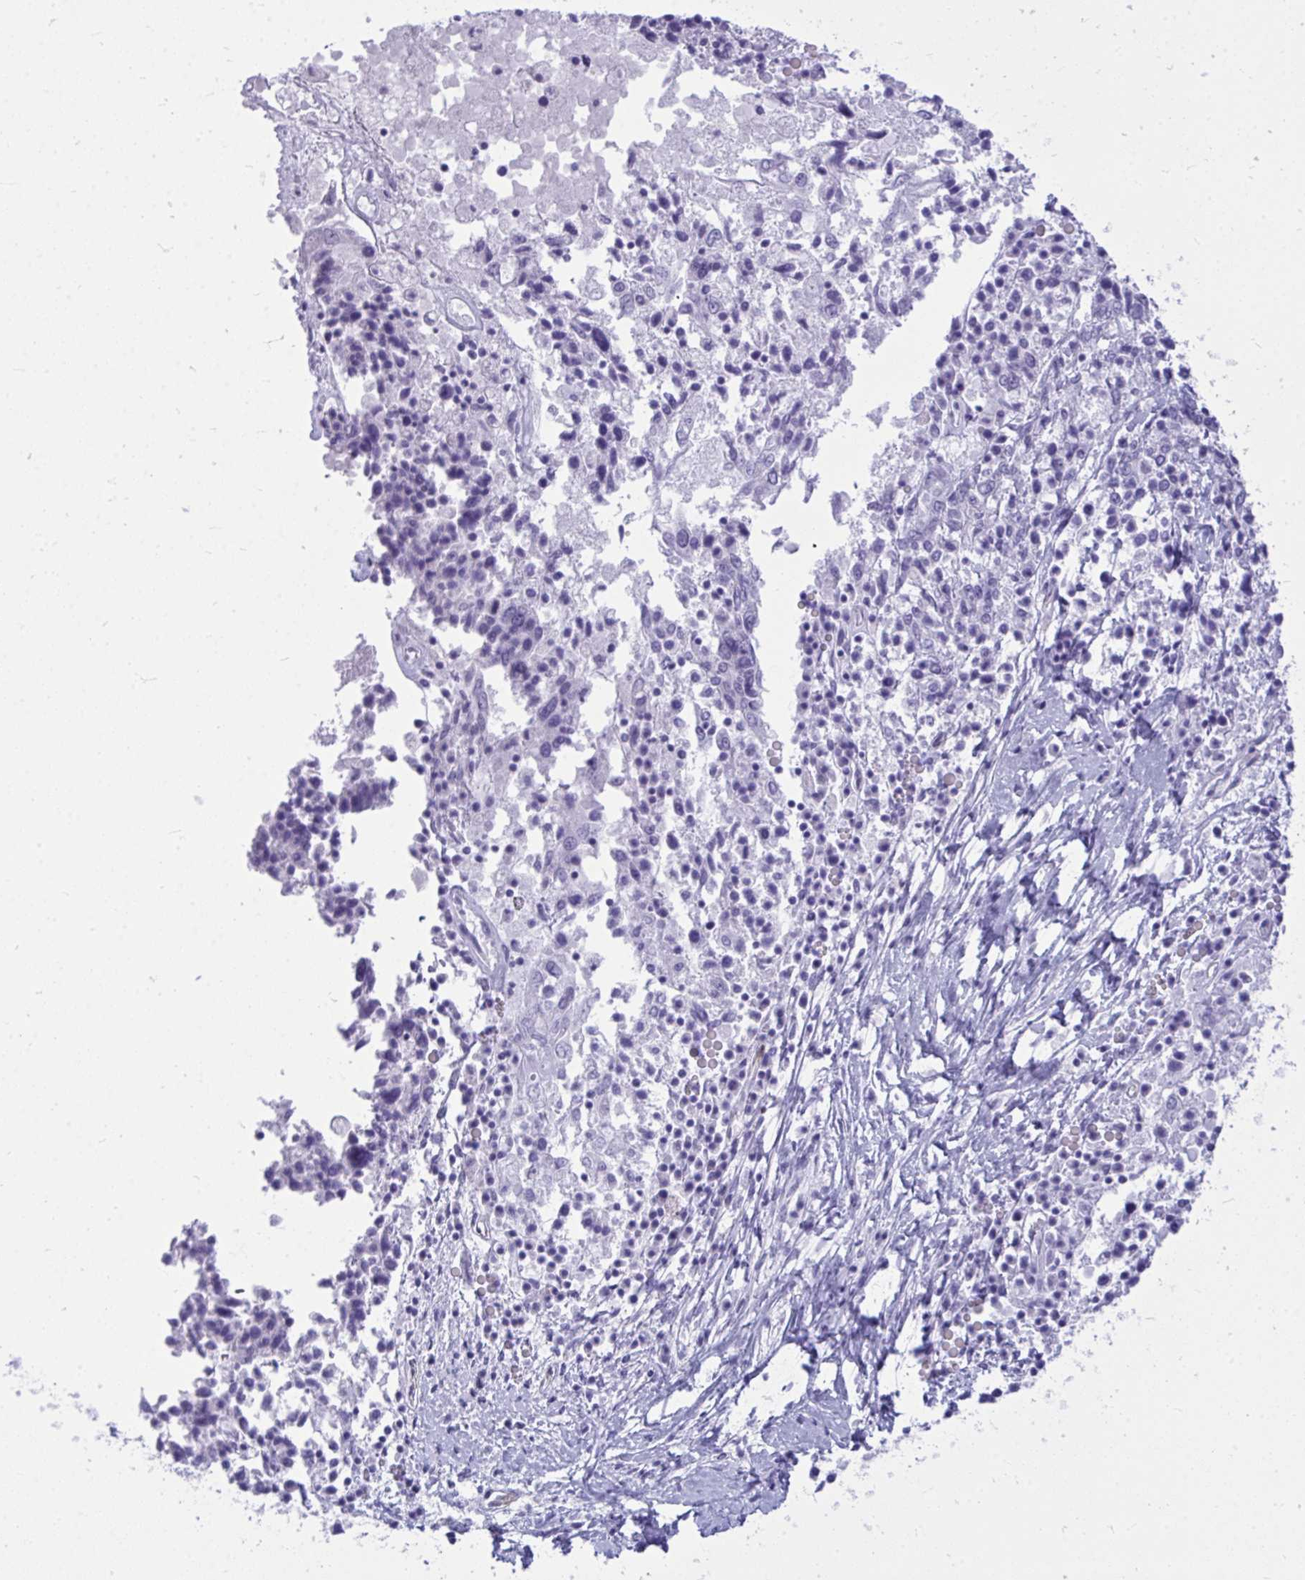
{"staining": {"intensity": "negative", "quantity": "none", "location": "none"}, "tissue": "ovarian cancer", "cell_type": "Tumor cells", "image_type": "cancer", "snomed": [{"axis": "morphology", "description": "Carcinoma, endometroid"}, {"axis": "topography", "description": "Ovary"}], "caption": "This is an immunohistochemistry image of human ovarian endometroid carcinoma. There is no expression in tumor cells.", "gene": "LIMS2", "patient": {"sex": "female", "age": 62}}